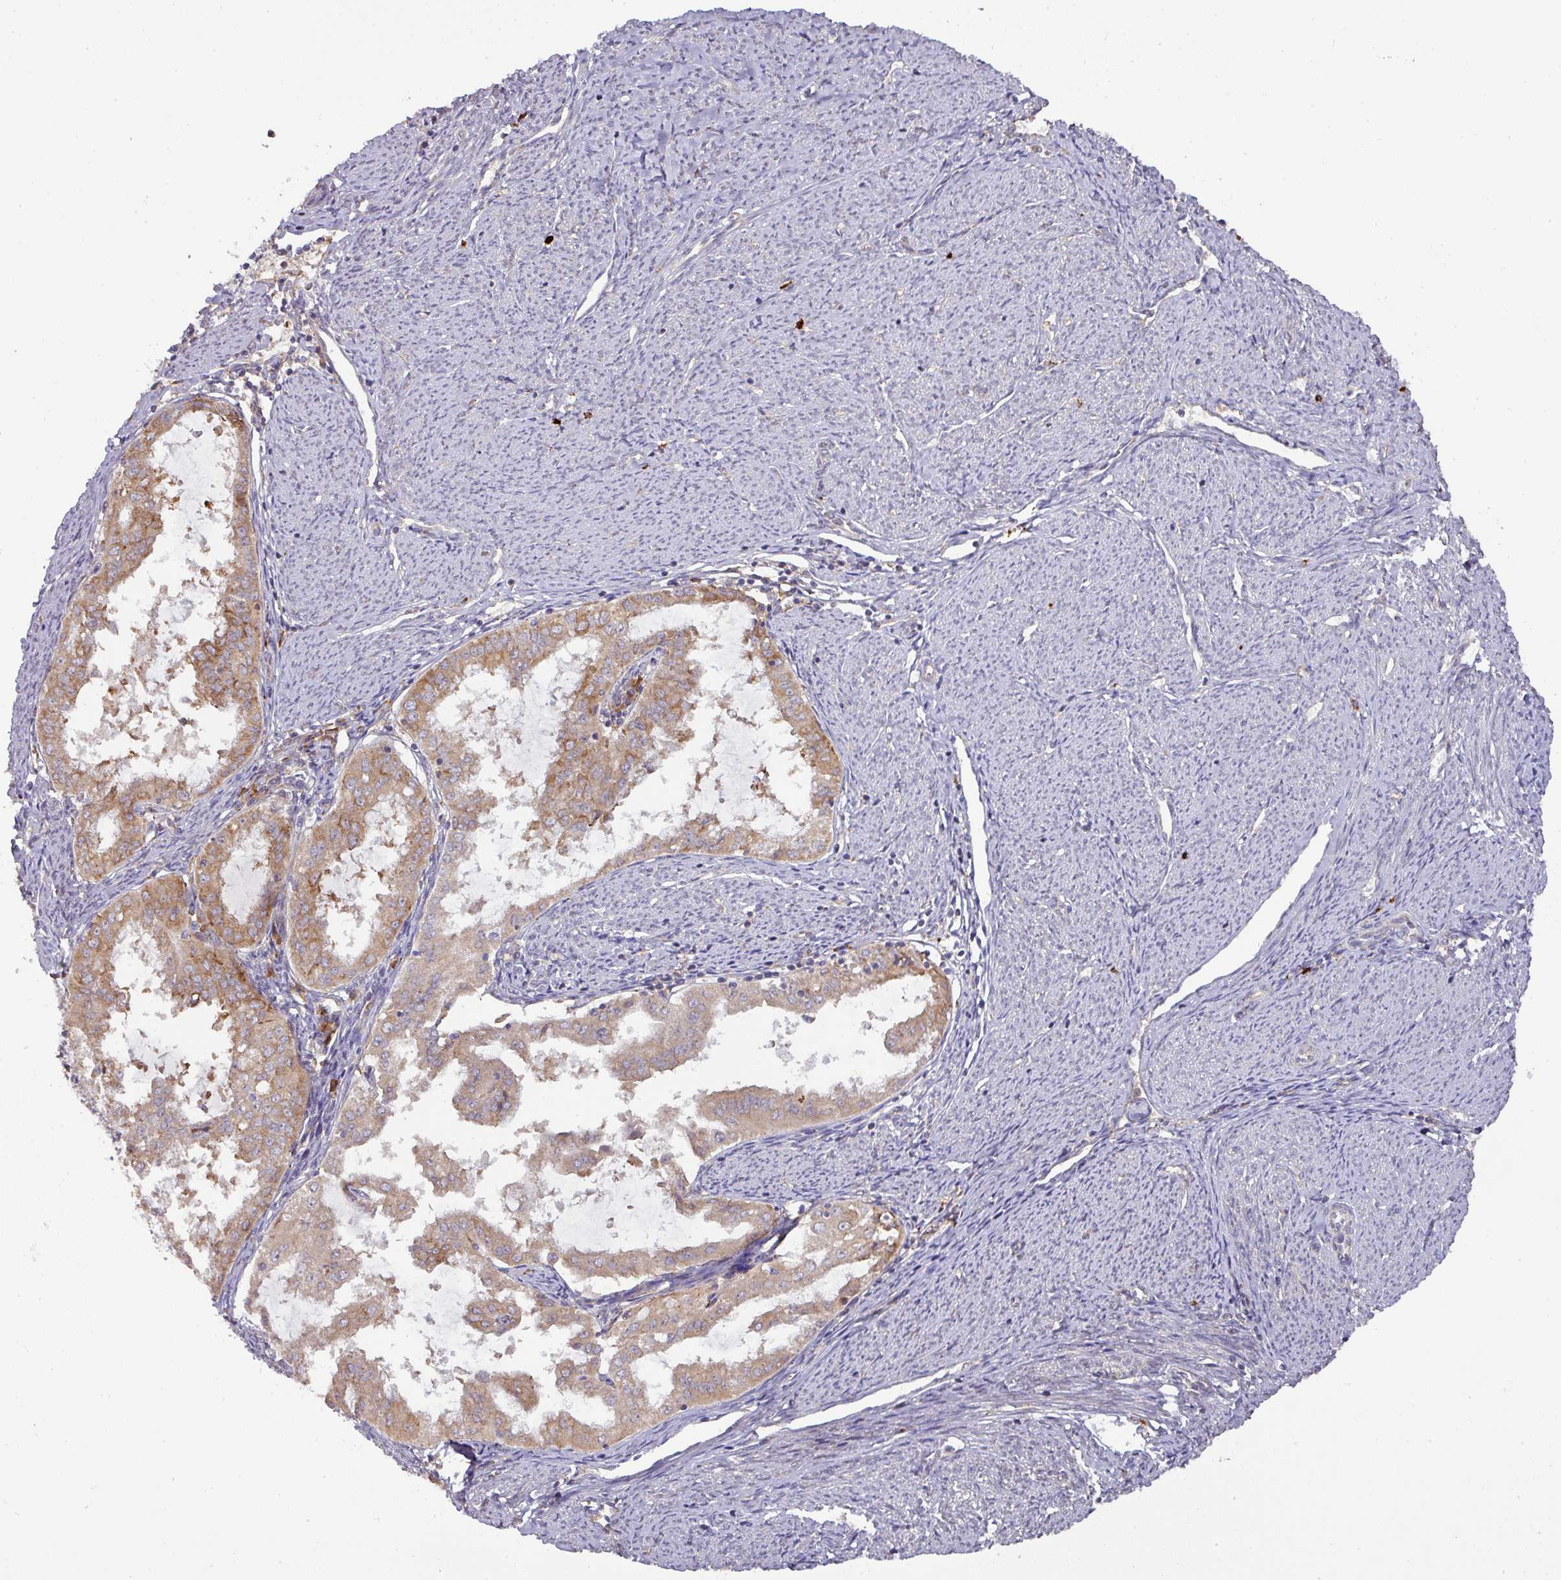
{"staining": {"intensity": "moderate", "quantity": ">75%", "location": "cytoplasmic/membranous"}, "tissue": "endometrial cancer", "cell_type": "Tumor cells", "image_type": "cancer", "snomed": [{"axis": "morphology", "description": "Adenocarcinoma, NOS"}, {"axis": "topography", "description": "Endometrium"}], "caption": "Brown immunohistochemical staining in human endometrial cancer shows moderate cytoplasmic/membranous expression in approximately >75% of tumor cells.", "gene": "GALP", "patient": {"sex": "female", "age": 70}}